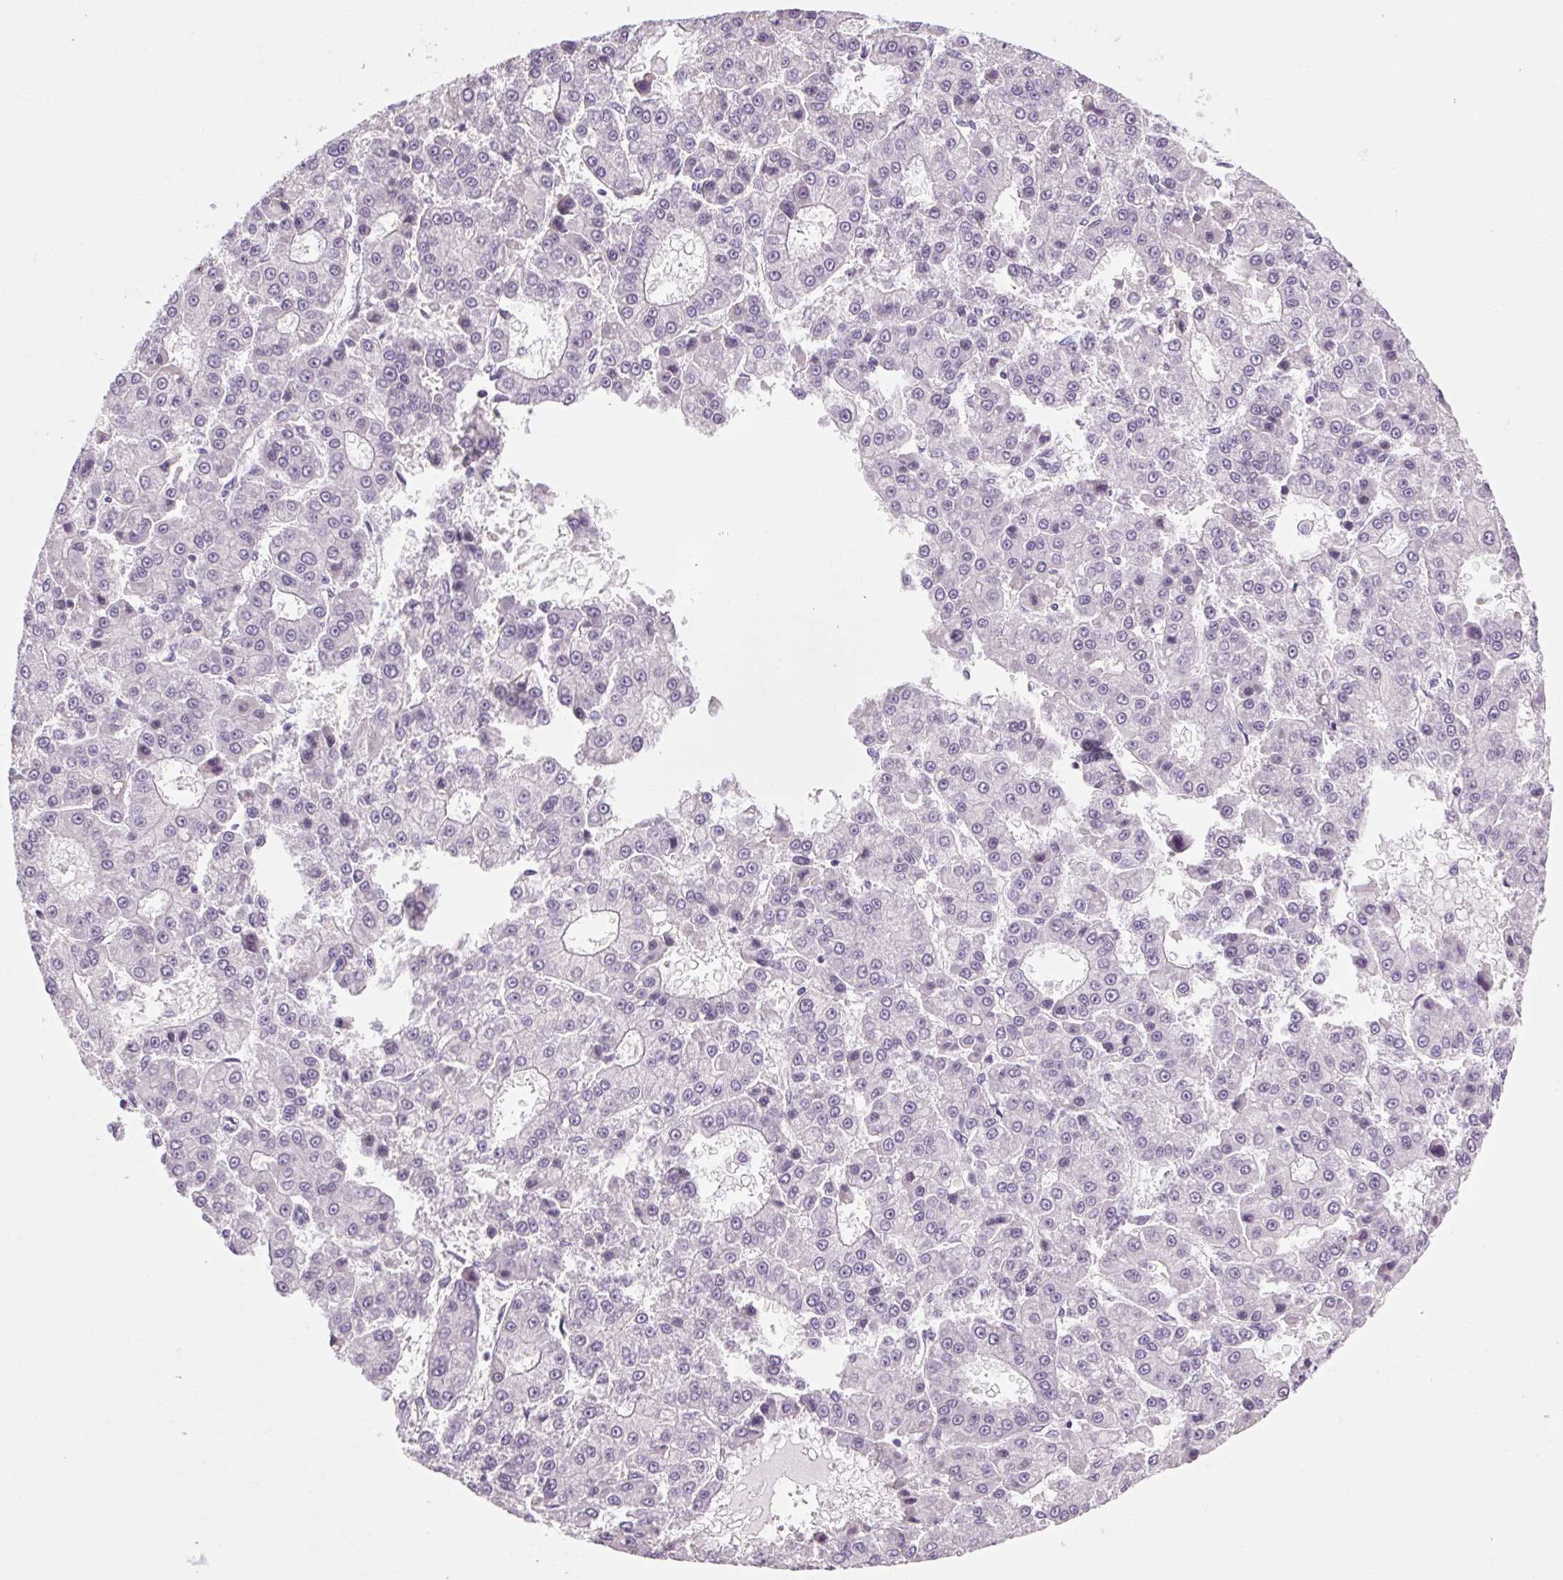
{"staining": {"intensity": "negative", "quantity": "none", "location": "none"}, "tissue": "liver cancer", "cell_type": "Tumor cells", "image_type": "cancer", "snomed": [{"axis": "morphology", "description": "Carcinoma, Hepatocellular, NOS"}, {"axis": "topography", "description": "Liver"}], "caption": "Immunohistochemical staining of human hepatocellular carcinoma (liver) displays no significant positivity in tumor cells. (IHC, brightfield microscopy, high magnification).", "gene": "POMC", "patient": {"sex": "male", "age": 70}}